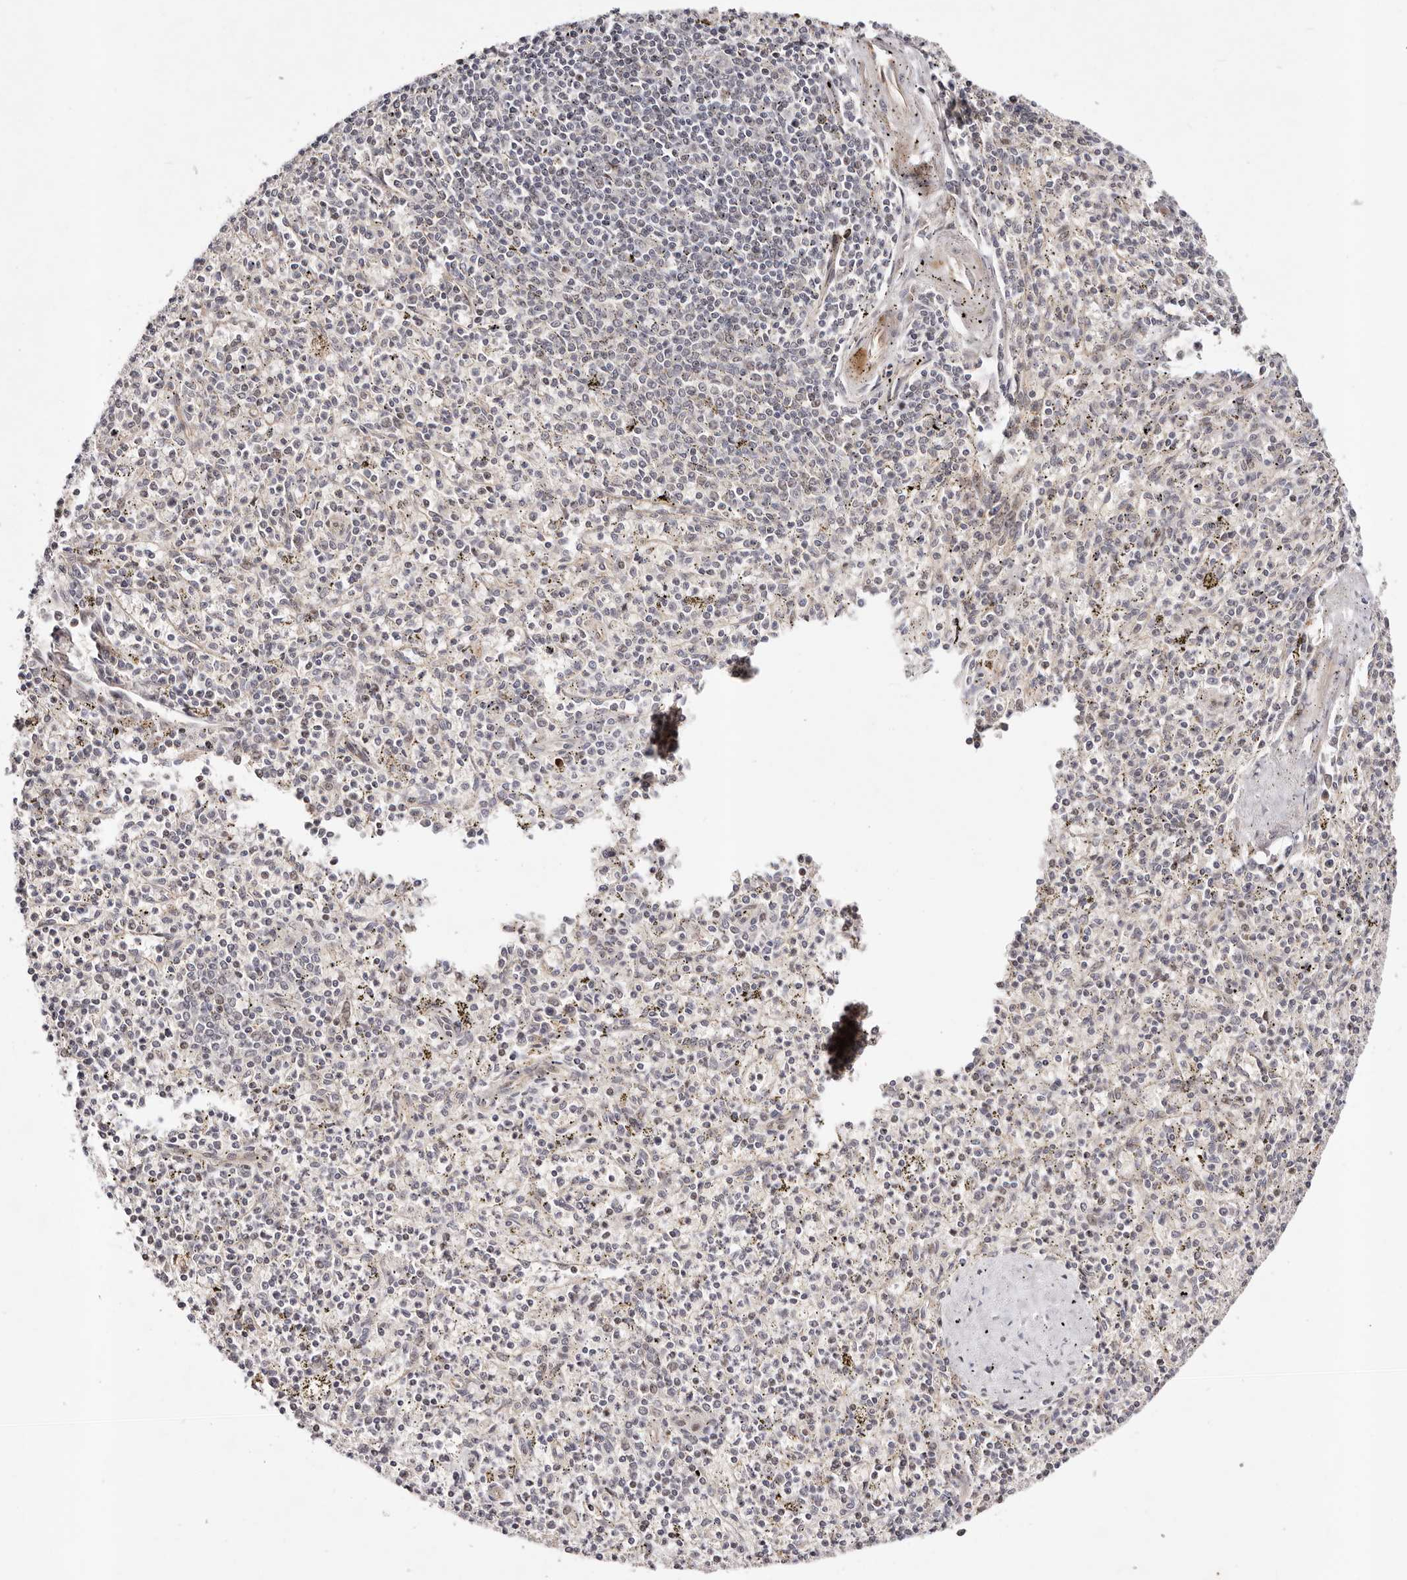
{"staining": {"intensity": "negative", "quantity": "none", "location": "none"}, "tissue": "spleen", "cell_type": "Cells in red pulp", "image_type": "normal", "snomed": [{"axis": "morphology", "description": "Normal tissue, NOS"}, {"axis": "topography", "description": "Spleen"}], "caption": "Spleen was stained to show a protein in brown. There is no significant expression in cells in red pulp. The staining is performed using DAB (3,3'-diaminobenzidine) brown chromogen with nuclei counter-stained in using hematoxylin.", "gene": "WRN", "patient": {"sex": "male", "age": 72}}